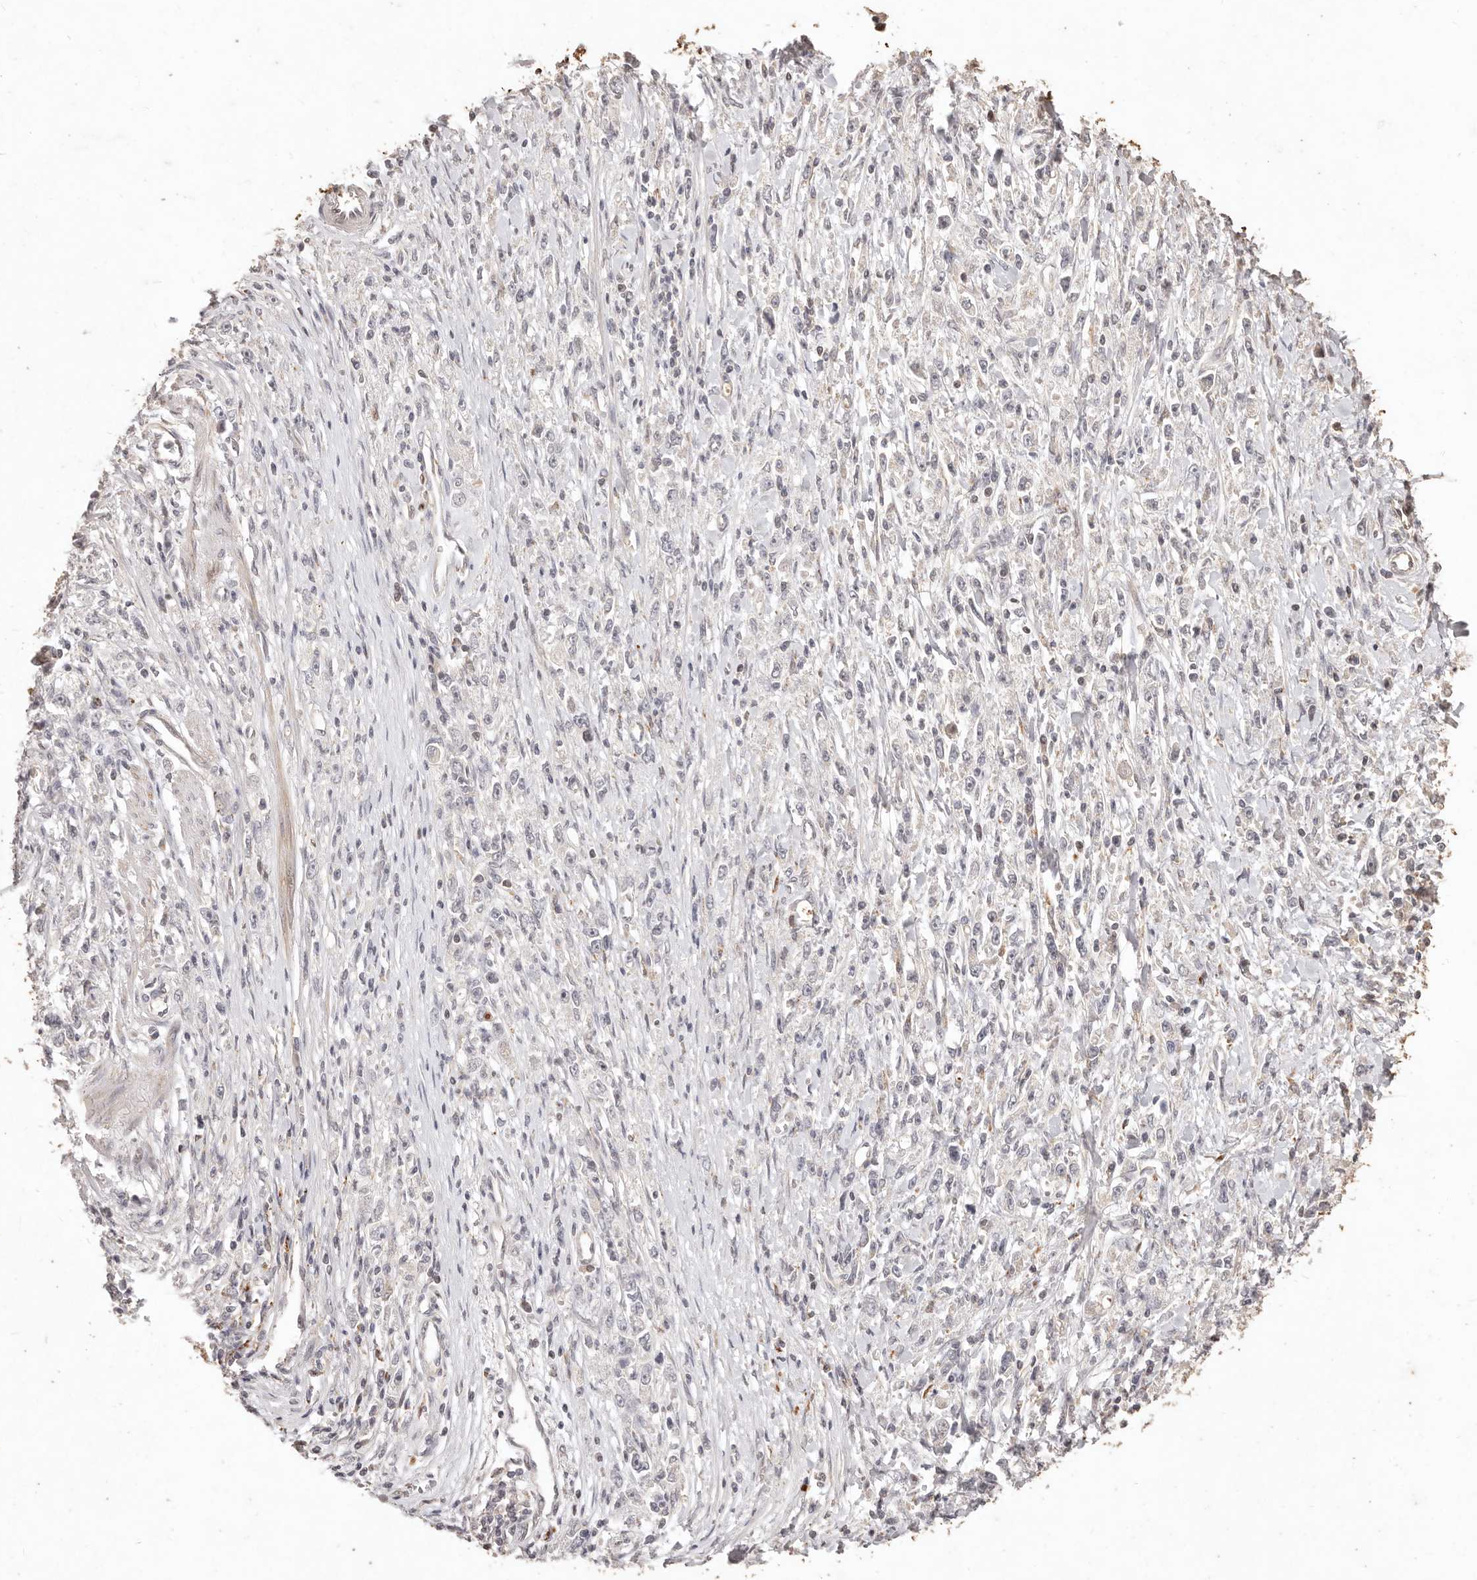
{"staining": {"intensity": "negative", "quantity": "none", "location": "none"}, "tissue": "stomach cancer", "cell_type": "Tumor cells", "image_type": "cancer", "snomed": [{"axis": "morphology", "description": "Adenocarcinoma, NOS"}, {"axis": "topography", "description": "Stomach"}], "caption": "IHC photomicrograph of human adenocarcinoma (stomach) stained for a protein (brown), which shows no staining in tumor cells.", "gene": "KIF9", "patient": {"sex": "female", "age": 59}}